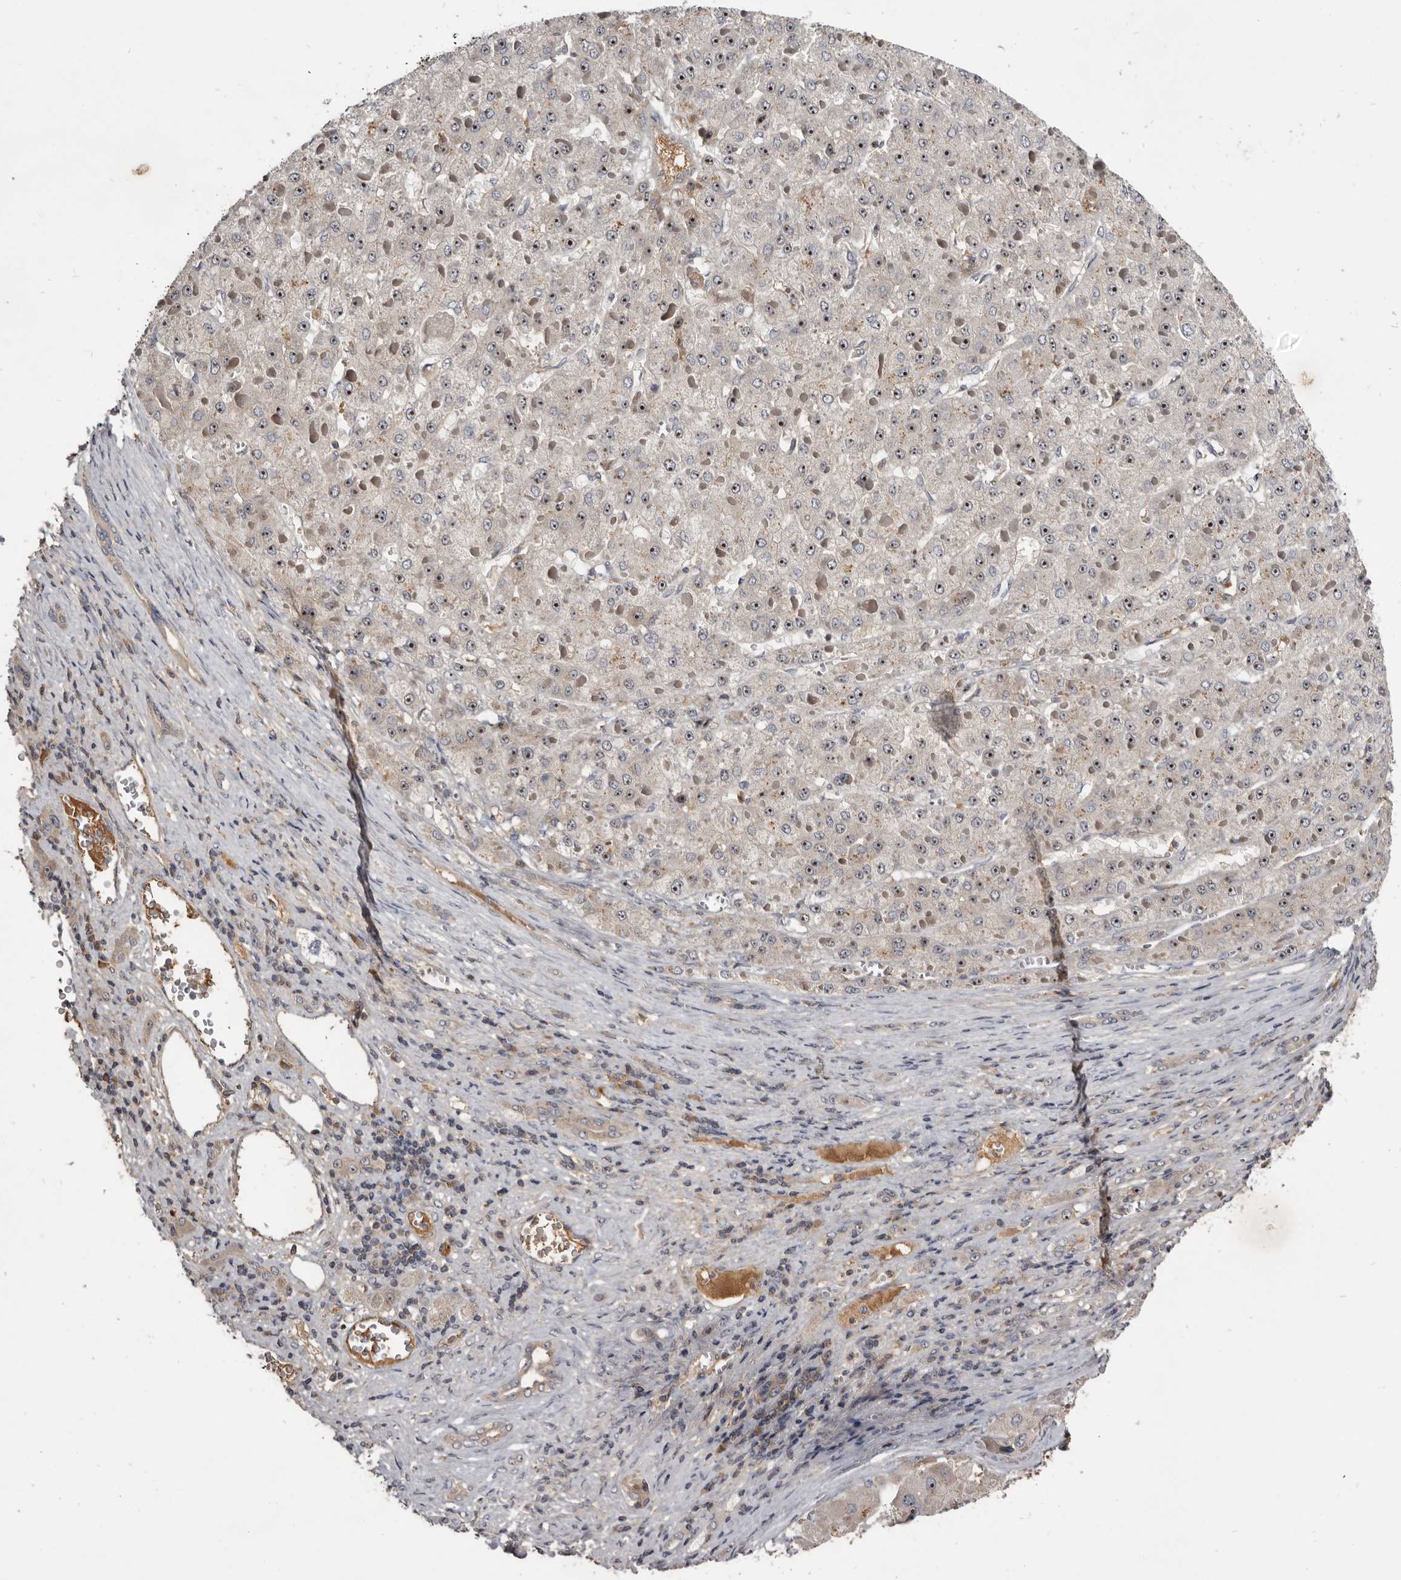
{"staining": {"intensity": "strong", "quantity": "25%-75%", "location": "nuclear"}, "tissue": "liver cancer", "cell_type": "Tumor cells", "image_type": "cancer", "snomed": [{"axis": "morphology", "description": "Carcinoma, Hepatocellular, NOS"}, {"axis": "topography", "description": "Liver"}], "caption": "Immunohistochemical staining of liver cancer exhibits strong nuclear protein positivity in about 25%-75% of tumor cells.", "gene": "TTC39A", "patient": {"sex": "female", "age": 73}}